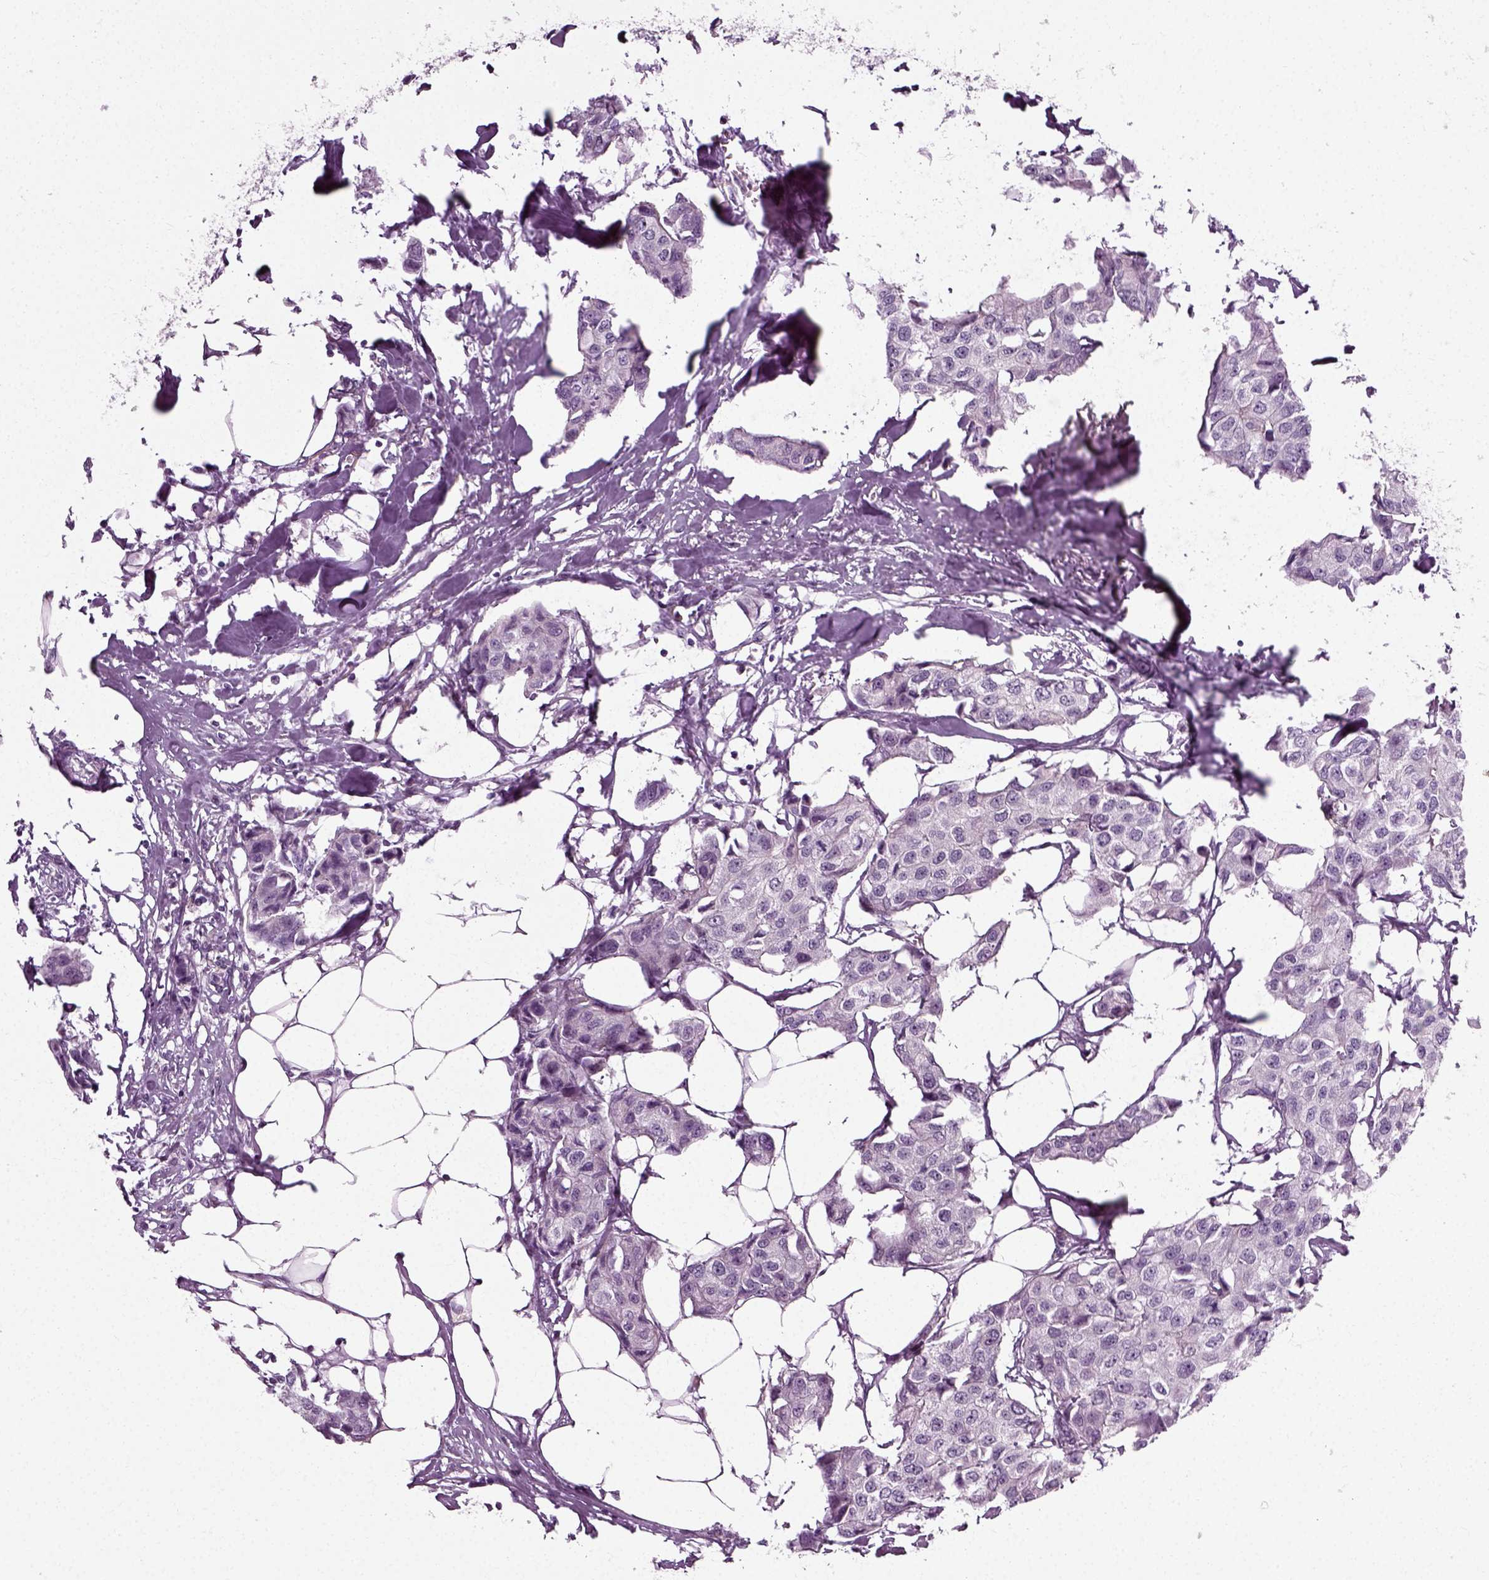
{"staining": {"intensity": "negative", "quantity": "none", "location": "none"}, "tissue": "breast cancer", "cell_type": "Tumor cells", "image_type": "cancer", "snomed": [{"axis": "morphology", "description": "Duct carcinoma"}, {"axis": "topography", "description": "Breast"}], "caption": "A micrograph of breast cancer (infiltrating ductal carcinoma) stained for a protein reveals no brown staining in tumor cells. (DAB (3,3'-diaminobenzidine) IHC with hematoxylin counter stain).", "gene": "SCG5", "patient": {"sex": "female", "age": 80}}